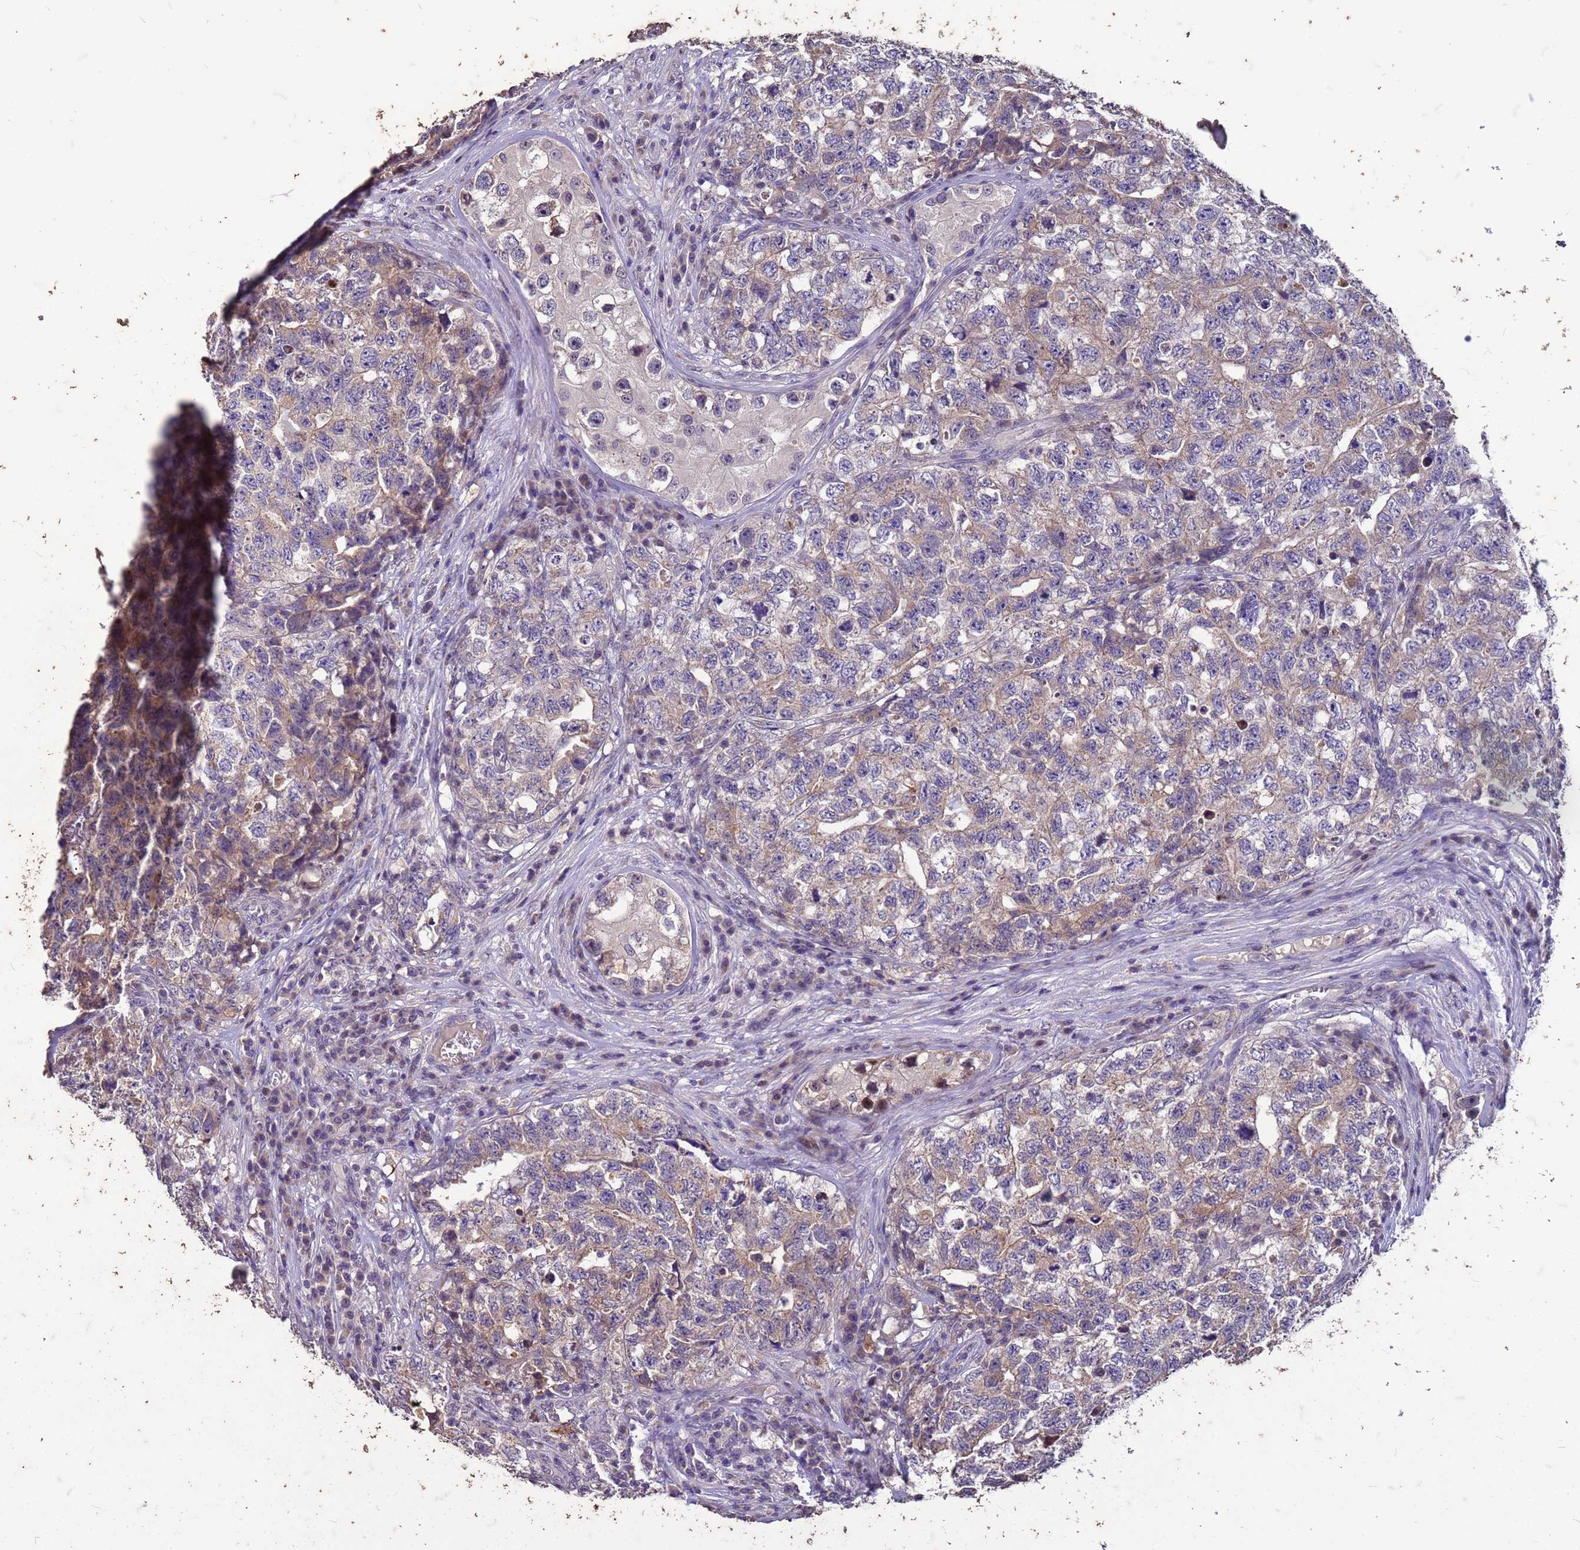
{"staining": {"intensity": "weak", "quantity": "25%-75%", "location": "cytoplasmic/membranous"}, "tissue": "testis cancer", "cell_type": "Tumor cells", "image_type": "cancer", "snomed": [{"axis": "morphology", "description": "Carcinoma, Embryonal, NOS"}, {"axis": "topography", "description": "Testis"}], "caption": "Immunohistochemistry image of human testis embryonal carcinoma stained for a protein (brown), which shows low levels of weak cytoplasmic/membranous positivity in about 25%-75% of tumor cells.", "gene": "FAM184B", "patient": {"sex": "male", "age": 31}}